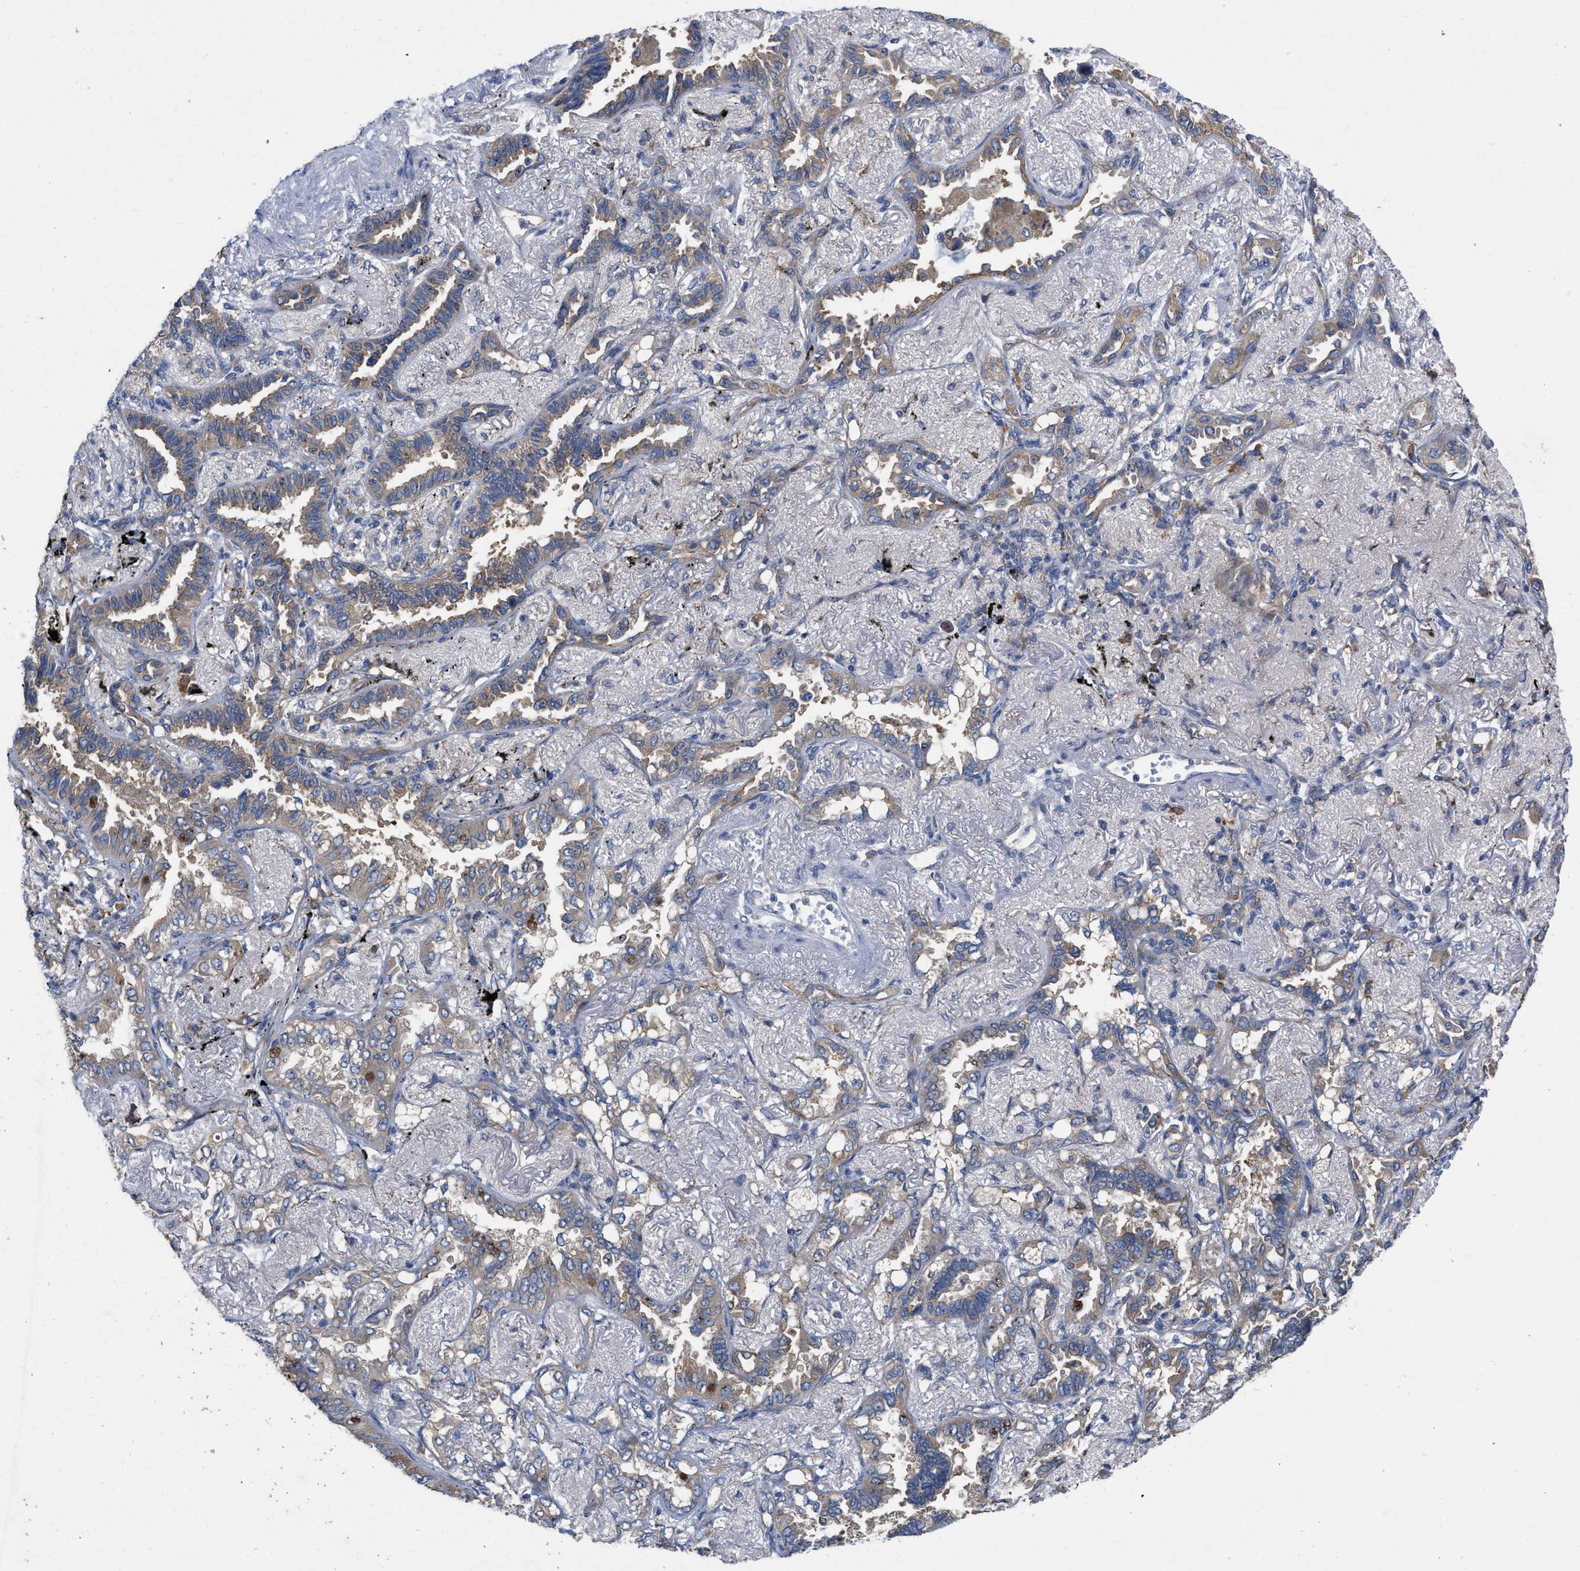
{"staining": {"intensity": "moderate", "quantity": "25%-75%", "location": "cytoplasmic/membranous"}, "tissue": "lung cancer", "cell_type": "Tumor cells", "image_type": "cancer", "snomed": [{"axis": "morphology", "description": "Adenocarcinoma, NOS"}, {"axis": "topography", "description": "Lung"}], "caption": "A micrograph of adenocarcinoma (lung) stained for a protein shows moderate cytoplasmic/membranous brown staining in tumor cells.", "gene": "TMEM131", "patient": {"sex": "male", "age": 59}}